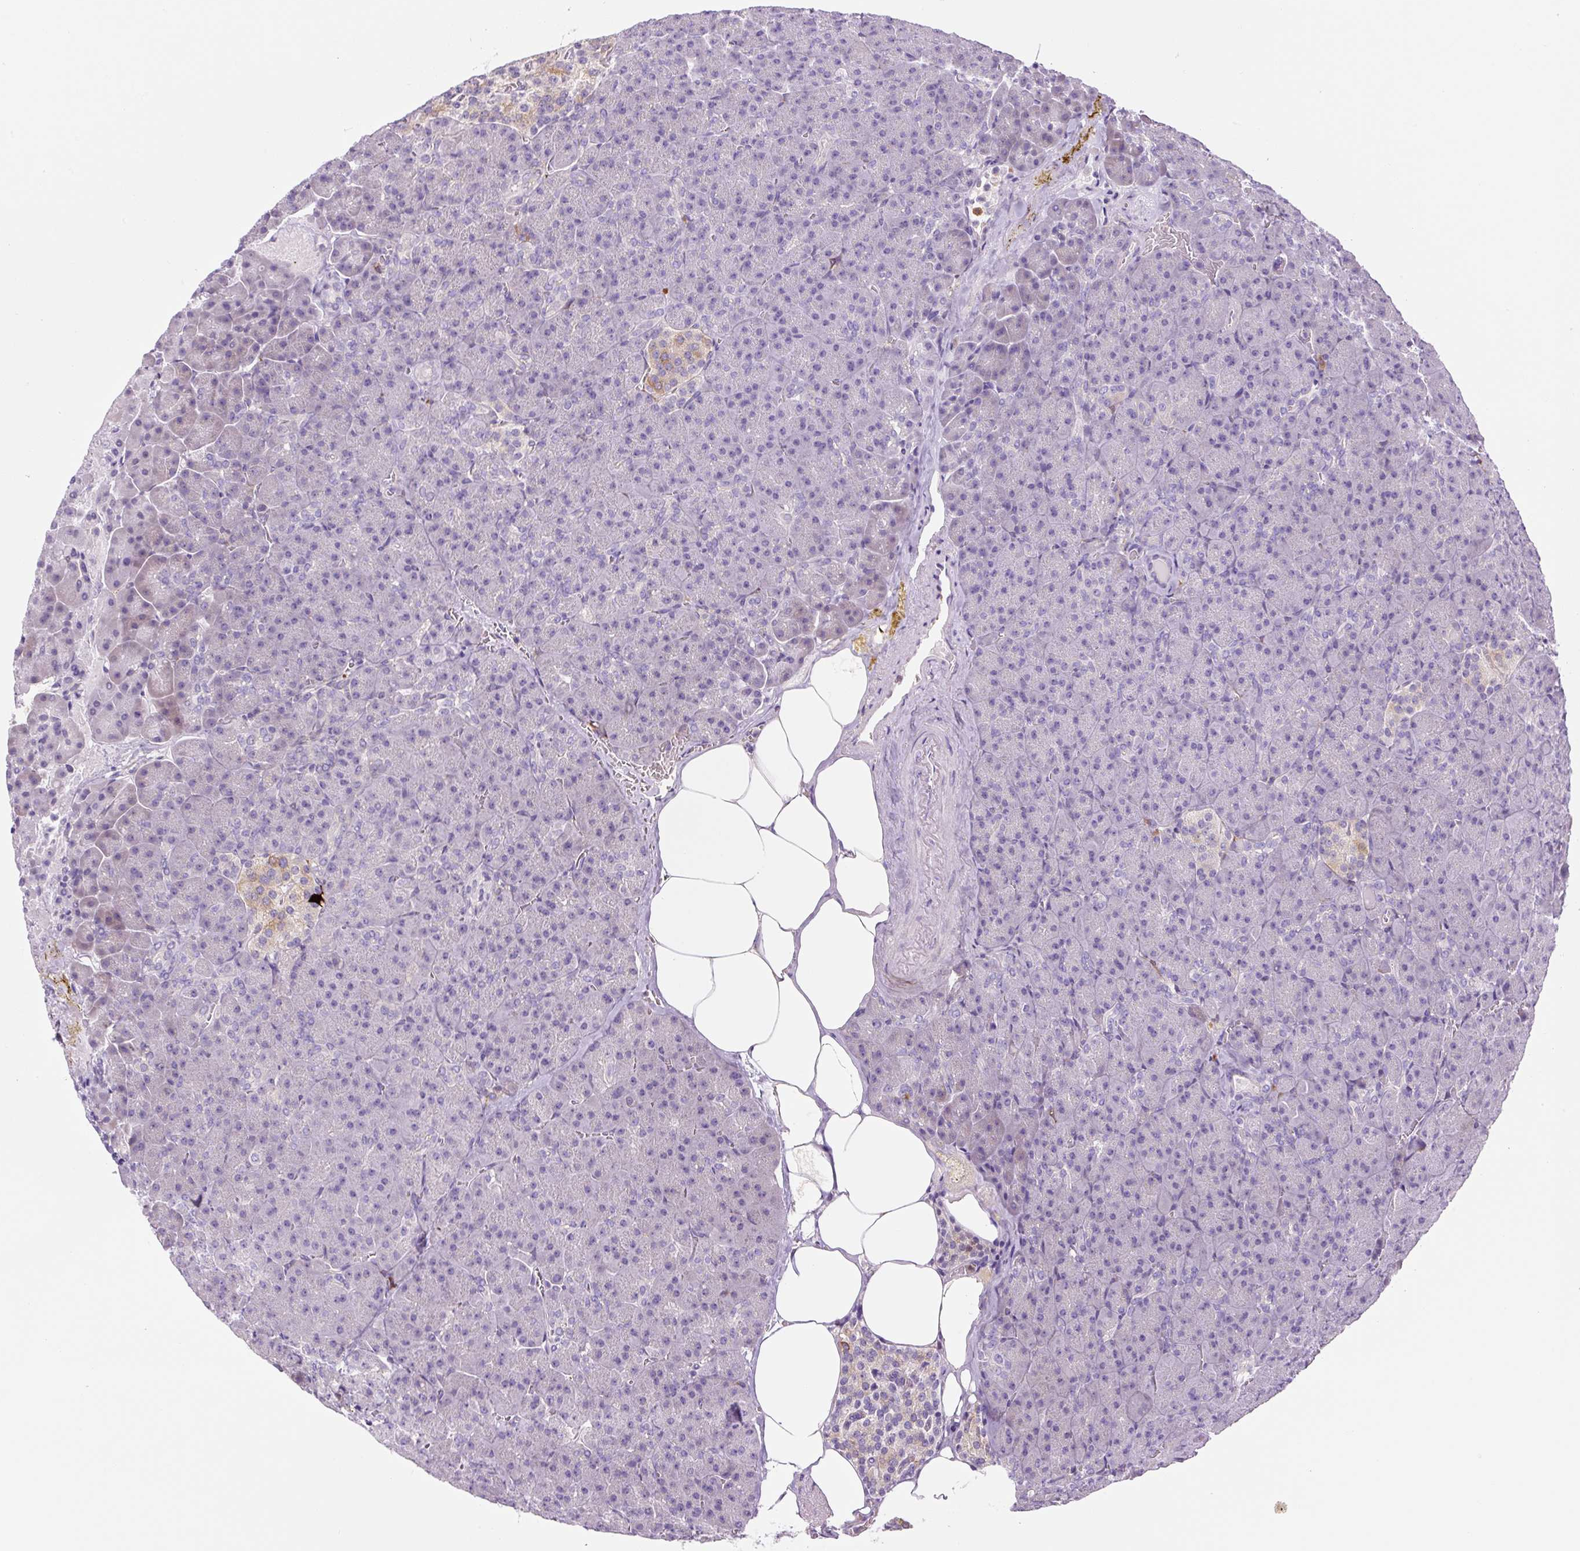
{"staining": {"intensity": "negative", "quantity": "none", "location": "none"}, "tissue": "pancreas", "cell_type": "Exocrine glandular cells", "image_type": "normal", "snomed": [{"axis": "morphology", "description": "Normal tissue, NOS"}, {"axis": "topography", "description": "Pancreas"}], "caption": "IHC photomicrograph of normal pancreas: human pancreas stained with DAB (3,3'-diaminobenzidine) exhibits no significant protein staining in exocrine glandular cells. Nuclei are stained in blue.", "gene": "FUT10", "patient": {"sex": "female", "age": 74}}